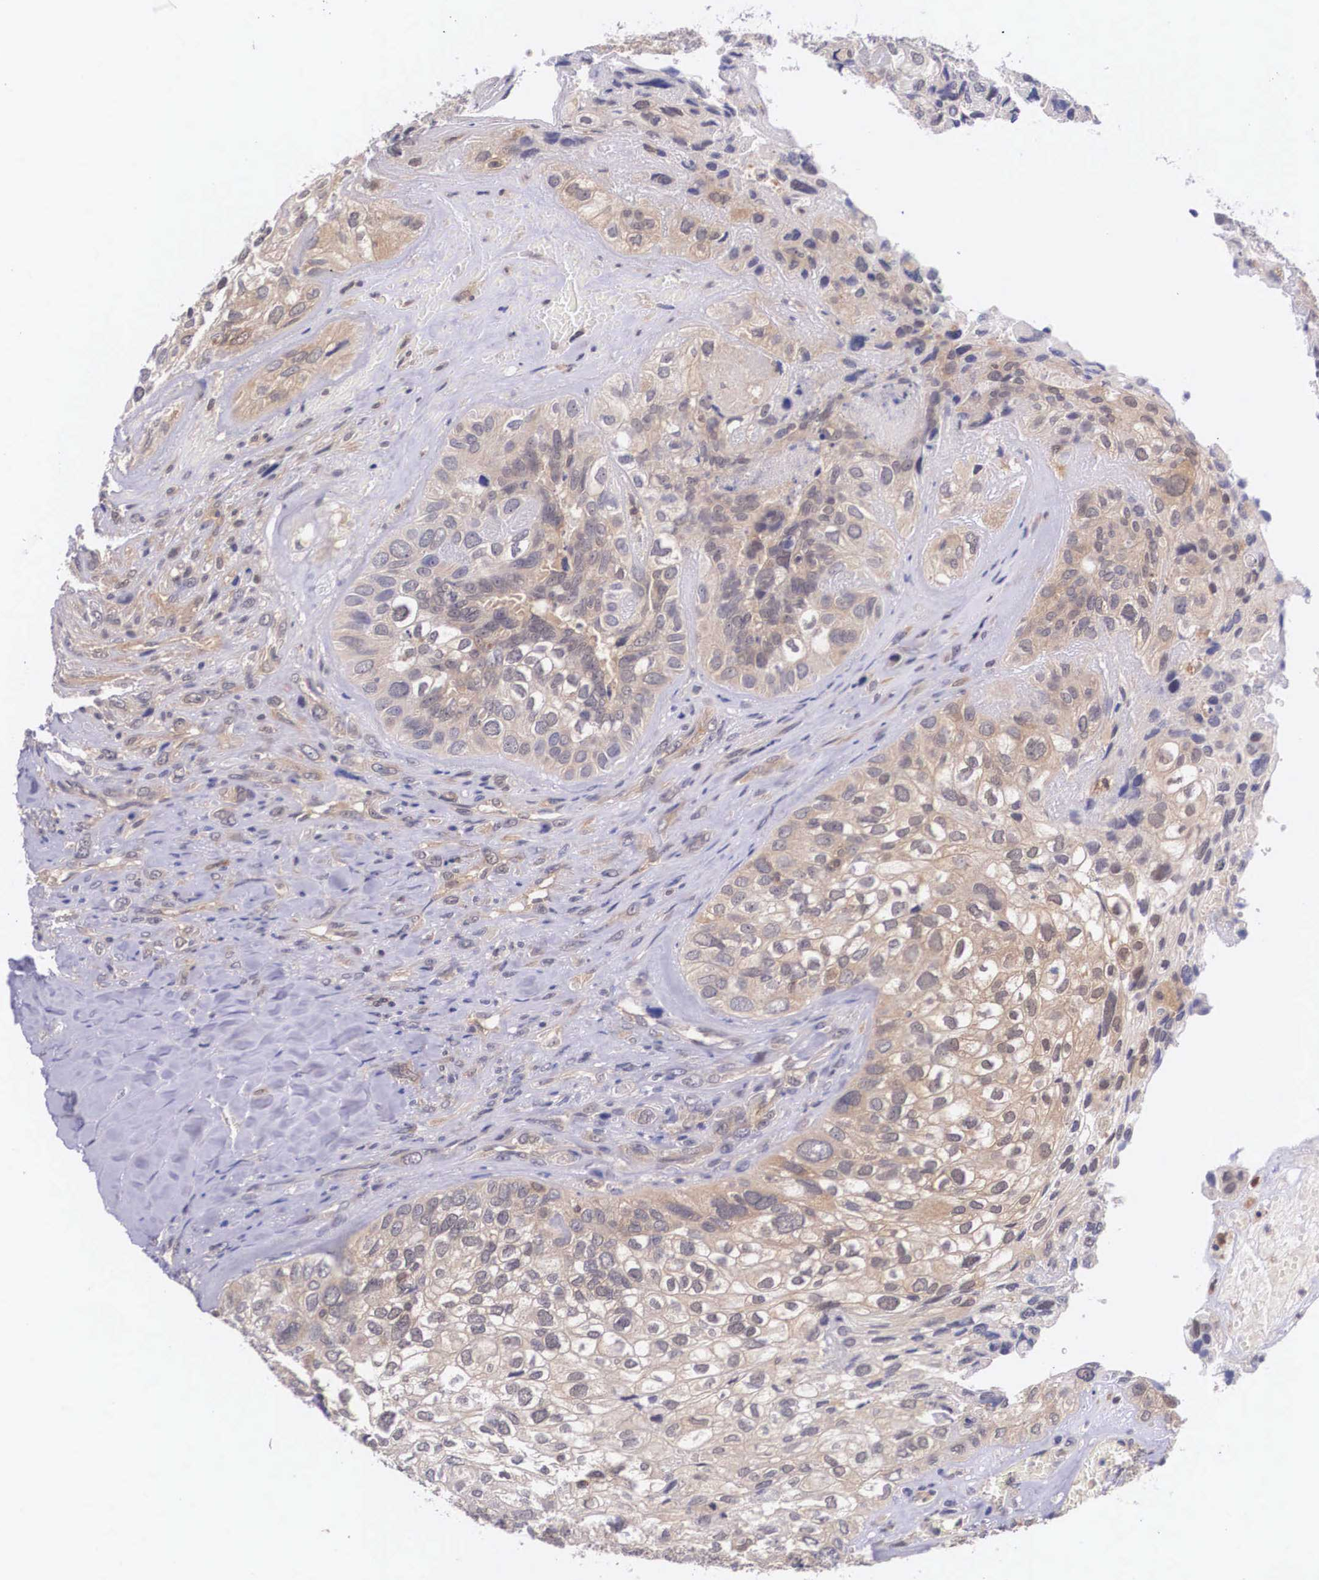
{"staining": {"intensity": "weak", "quantity": "25%-75%", "location": "cytoplasmic/membranous"}, "tissue": "breast cancer", "cell_type": "Tumor cells", "image_type": "cancer", "snomed": [{"axis": "morphology", "description": "Neoplasm, malignant, NOS"}, {"axis": "topography", "description": "Breast"}], "caption": "Breast cancer (malignant neoplasm) was stained to show a protein in brown. There is low levels of weak cytoplasmic/membranous expression in about 25%-75% of tumor cells.", "gene": "IGBP1", "patient": {"sex": "female", "age": 50}}